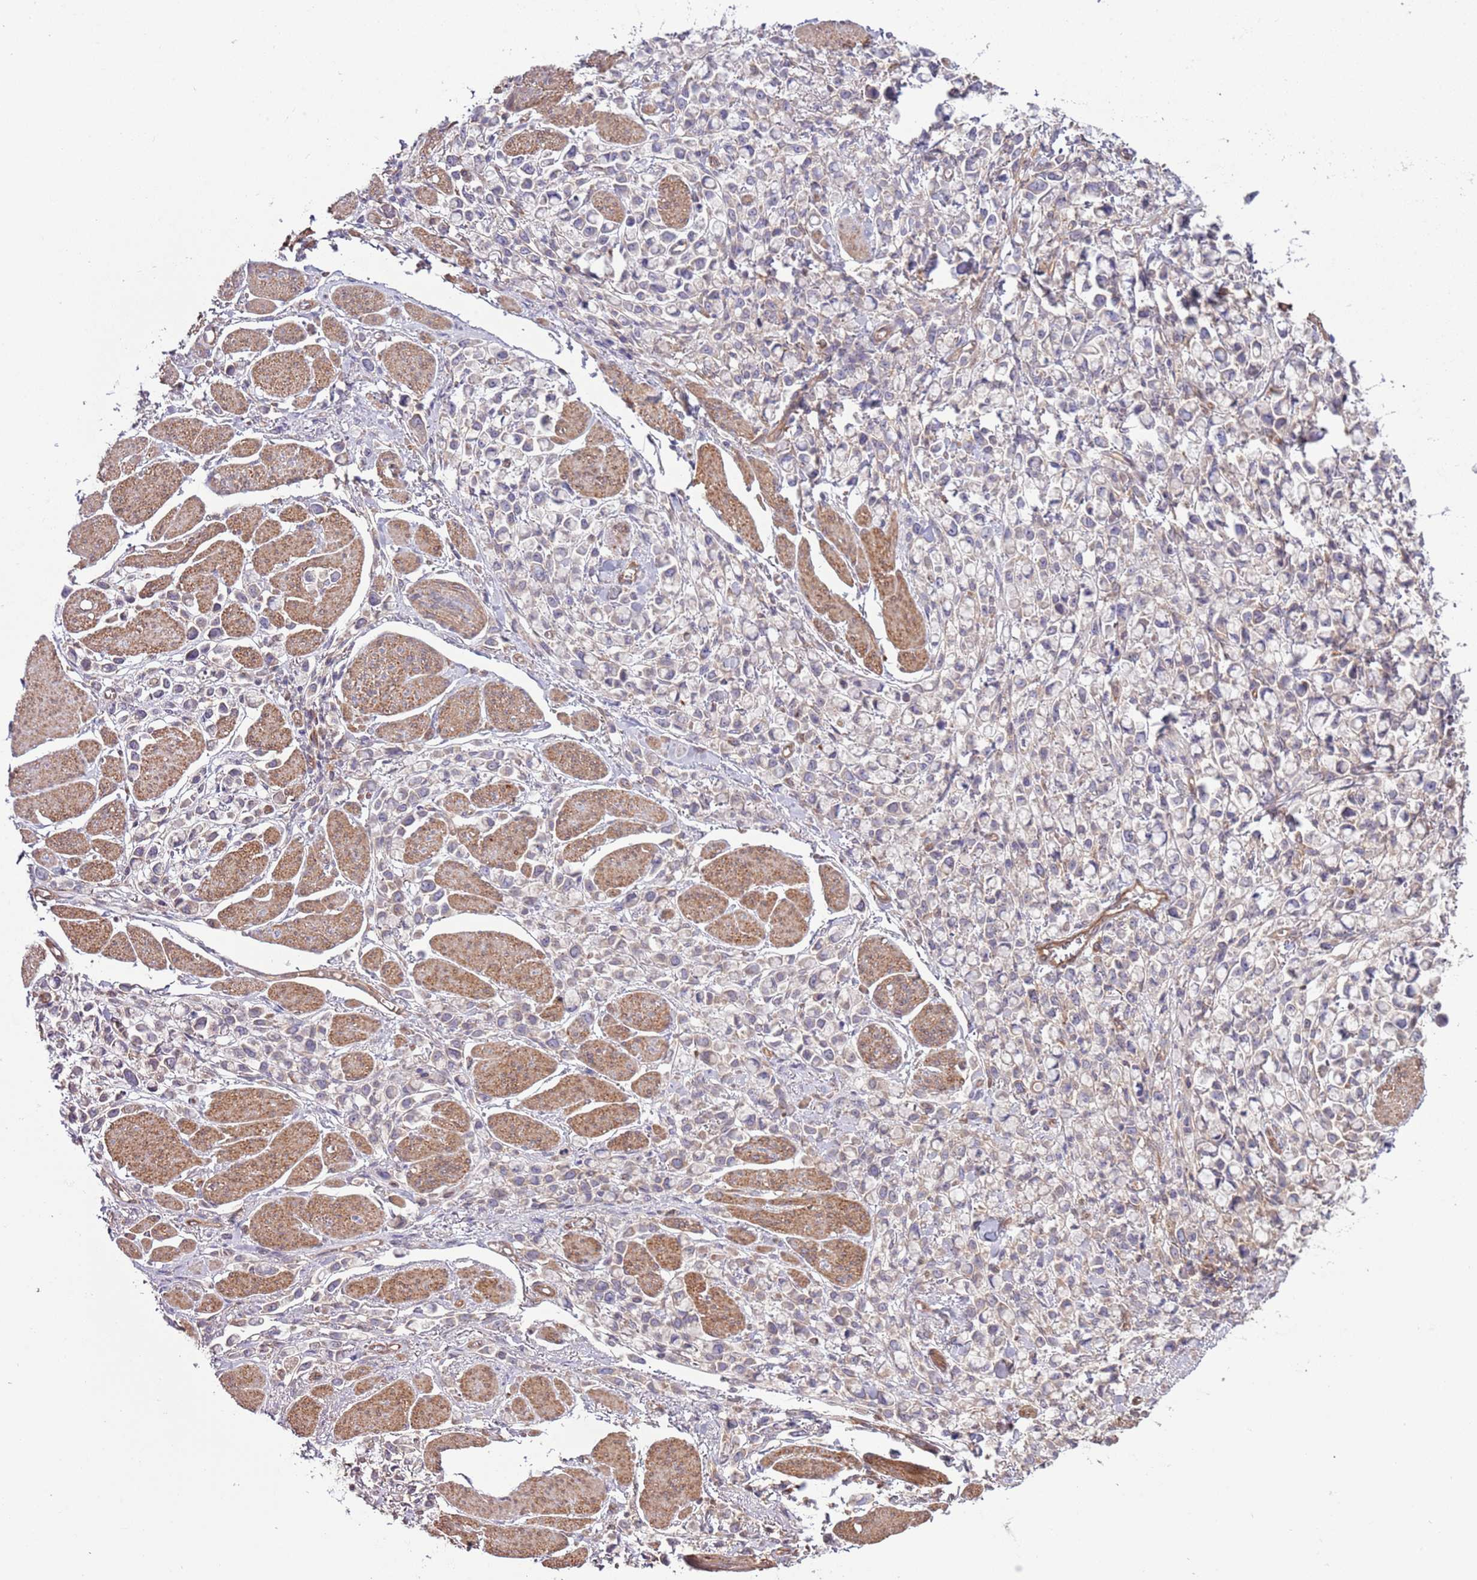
{"staining": {"intensity": "moderate", "quantity": "<25%", "location": "cytoplasmic/membranous"}, "tissue": "stomach cancer", "cell_type": "Tumor cells", "image_type": "cancer", "snomed": [{"axis": "morphology", "description": "Adenocarcinoma, NOS"}, {"axis": "topography", "description": "Stomach"}], "caption": "Moderate cytoplasmic/membranous staining for a protein is present in about <25% of tumor cells of stomach cancer using IHC.", "gene": "LPIN2", "patient": {"sex": "female", "age": 81}}